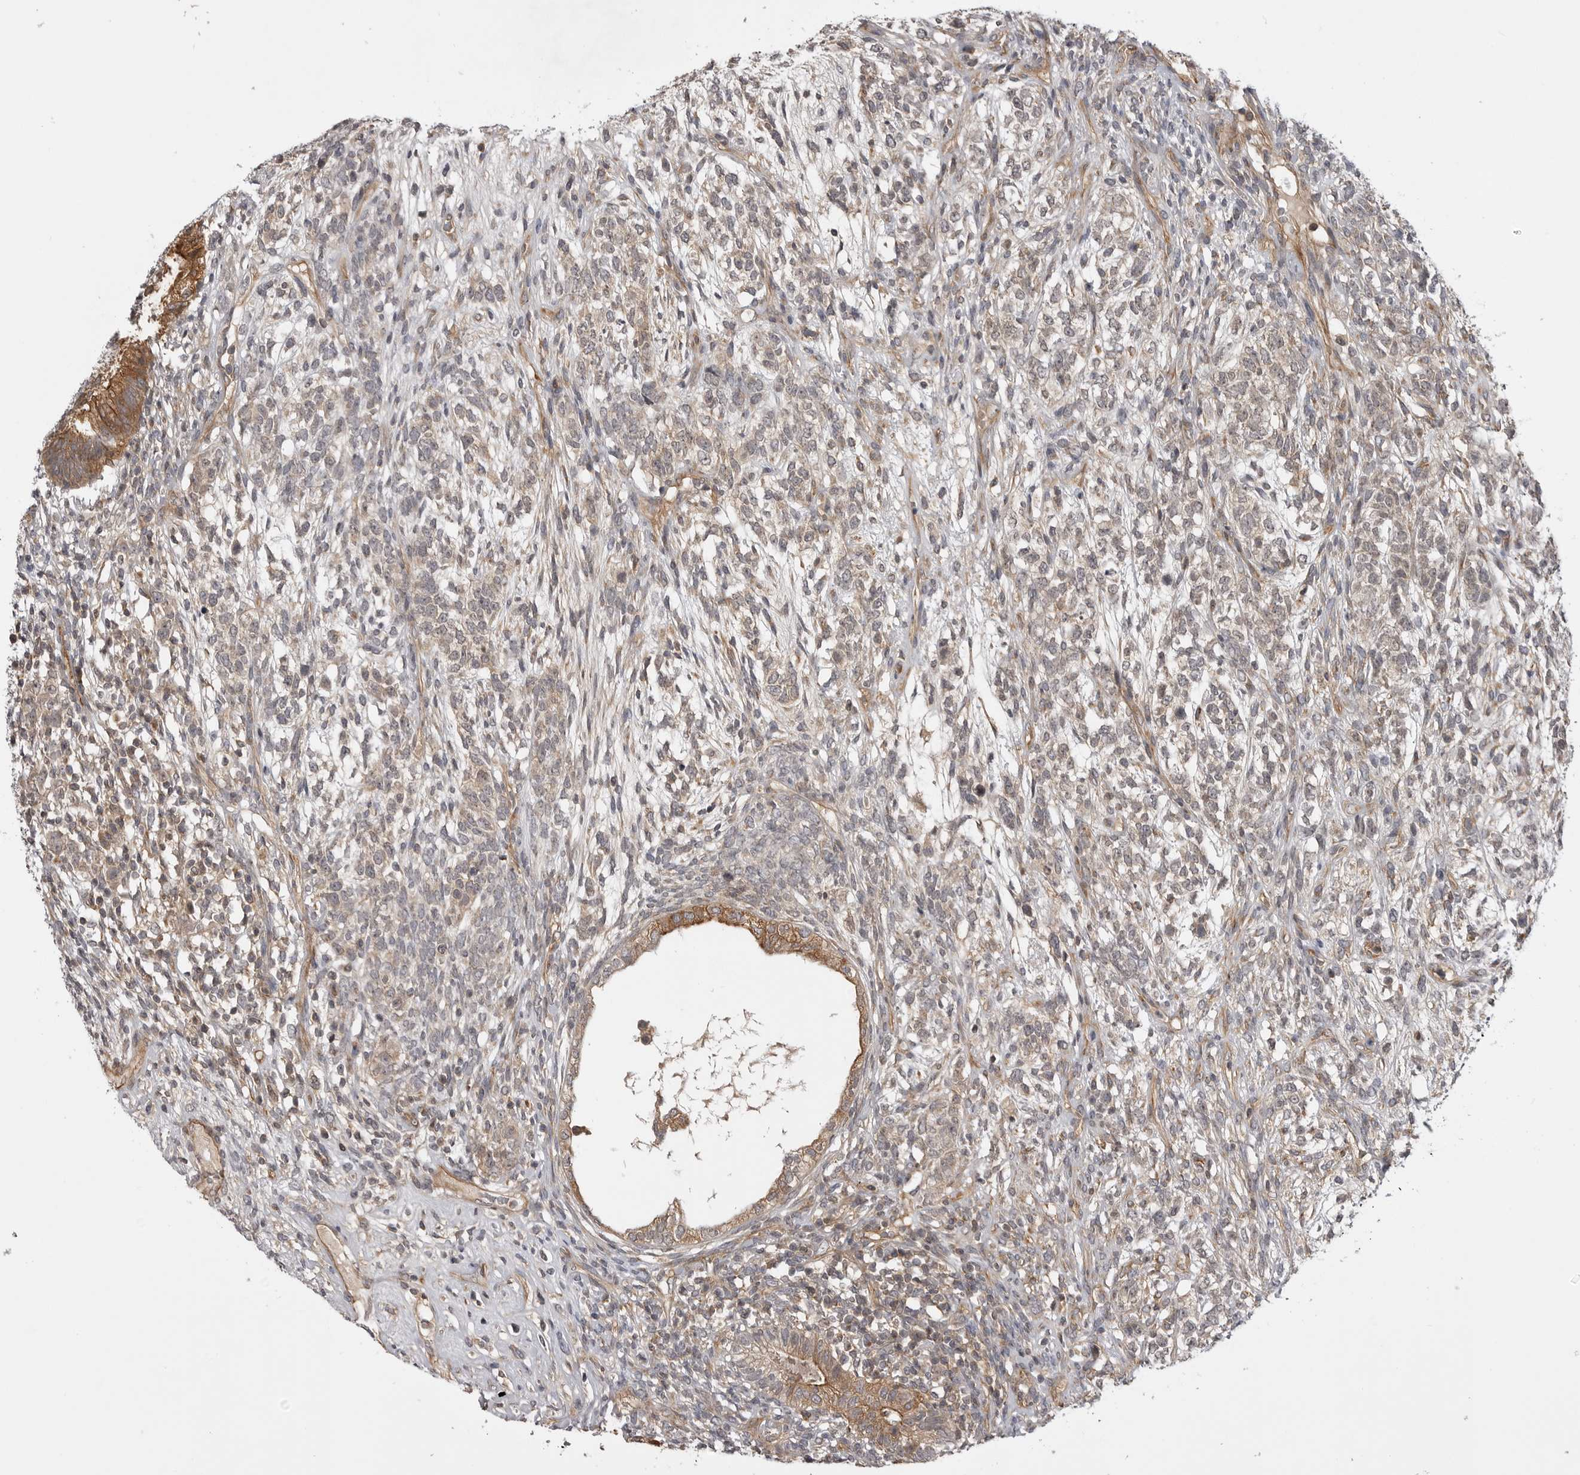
{"staining": {"intensity": "moderate", "quantity": "25%-75%", "location": "cytoplasmic/membranous"}, "tissue": "testis cancer", "cell_type": "Tumor cells", "image_type": "cancer", "snomed": [{"axis": "morphology", "description": "Seminoma, NOS"}, {"axis": "morphology", "description": "Carcinoma, Embryonal, NOS"}, {"axis": "topography", "description": "Testis"}], "caption": "Protein staining of testis cancer (seminoma) tissue reveals moderate cytoplasmic/membranous positivity in approximately 25%-75% of tumor cells.", "gene": "LRRC45", "patient": {"sex": "male", "age": 28}}